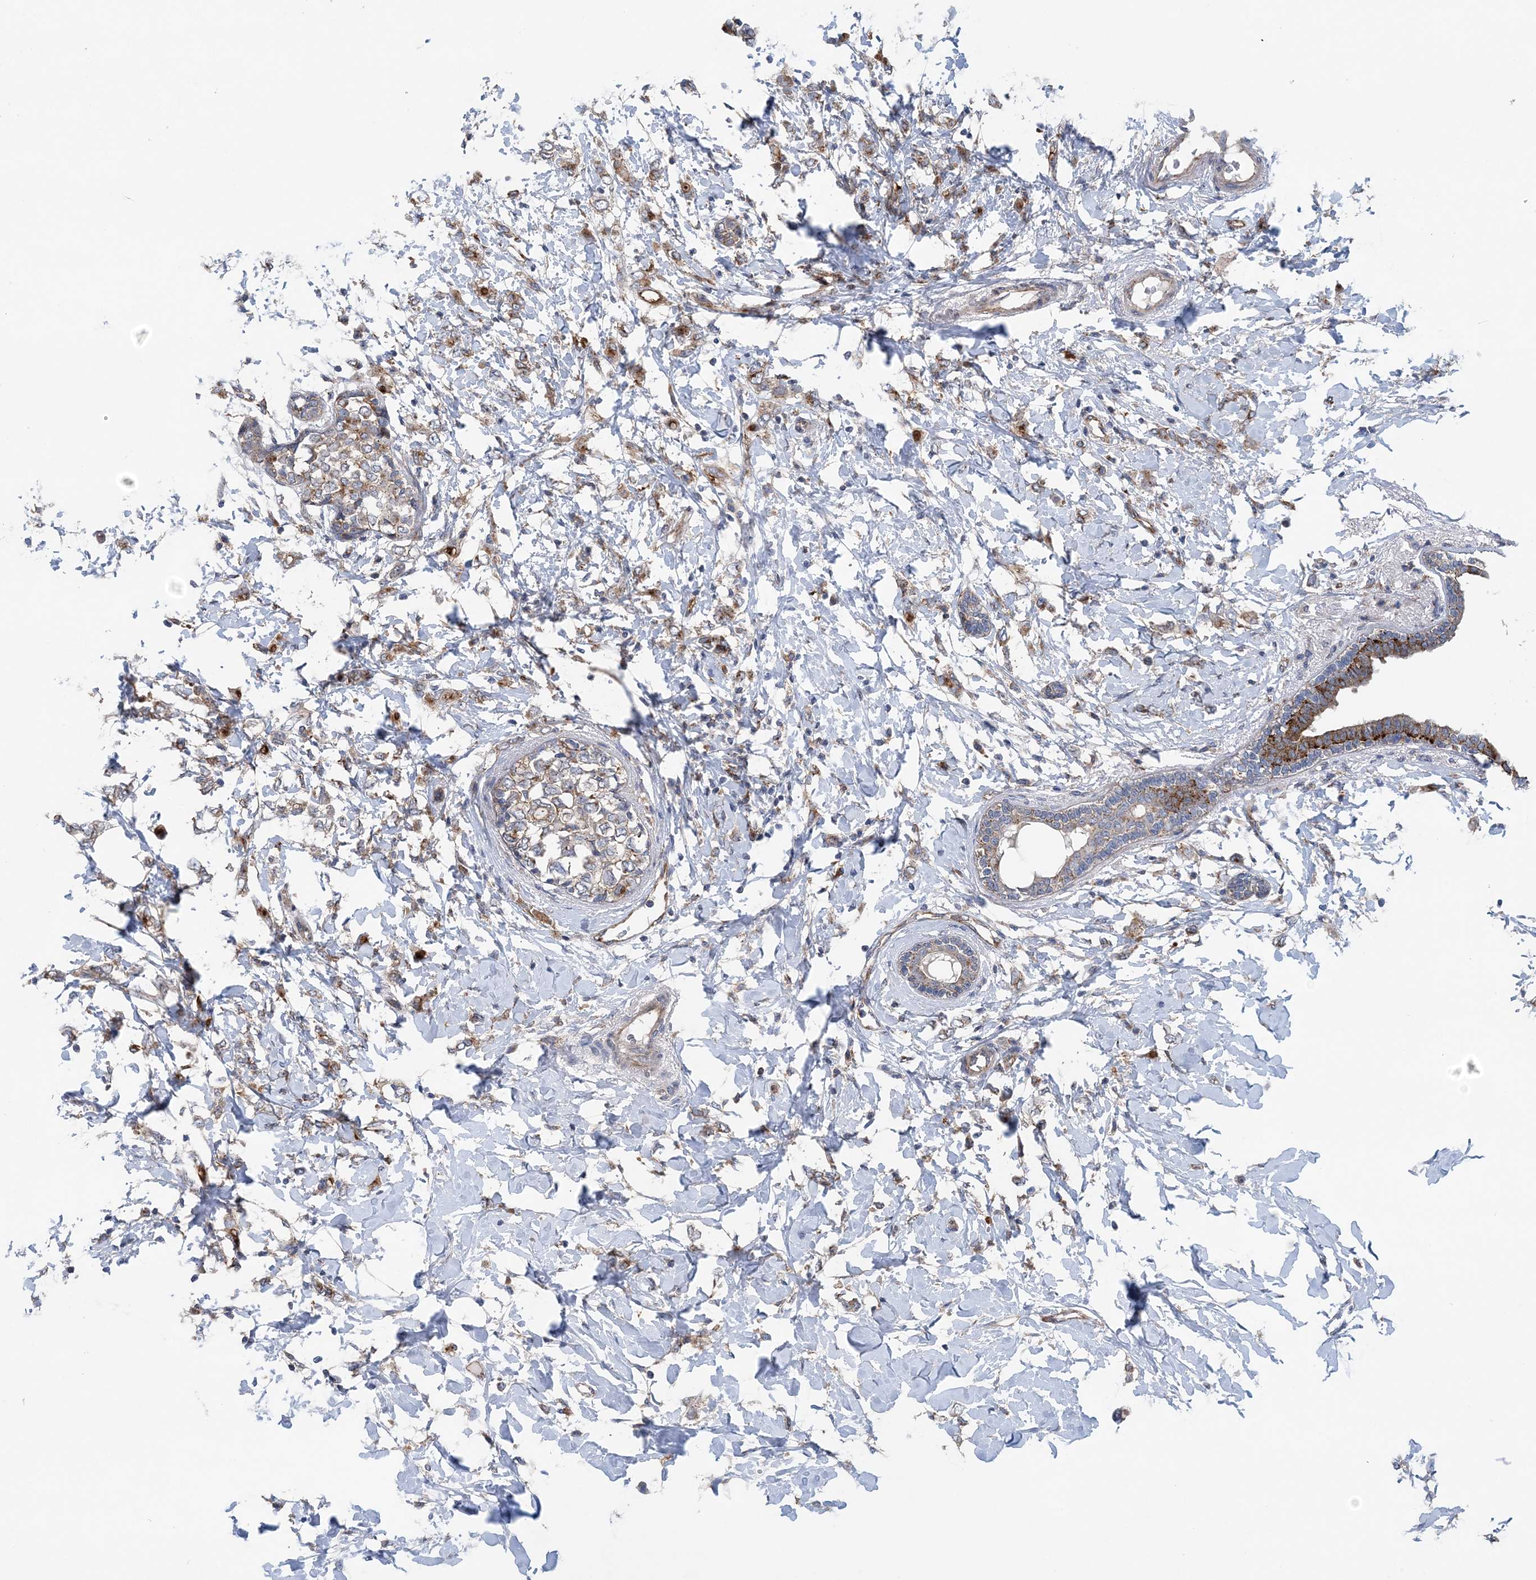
{"staining": {"intensity": "weak", "quantity": "25%-75%", "location": "cytoplasmic/membranous"}, "tissue": "breast cancer", "cell_type": "Tumor cells", "image_type": "cancer", "snomed": [{"axis": "morphology", "description": "Normal tissue, NOS"}, {"axis": "morphology", "description": "Lobular carcinoma"}, {"axis": "topography", "description": "Breast"}], "caption": "Breast cancer was stained to show a protein in brown. There is low levels of weak cytoplasmic/membranous positivity in approximately 25%-75% of tumor cells. The protein of interest is stained brown, and the nuclei are stained in blue (DAB IHC with brightfield microscopy, high magnification).", "gene": "PTTG1IP", "patient": {"sex": "female", "age": 47}}